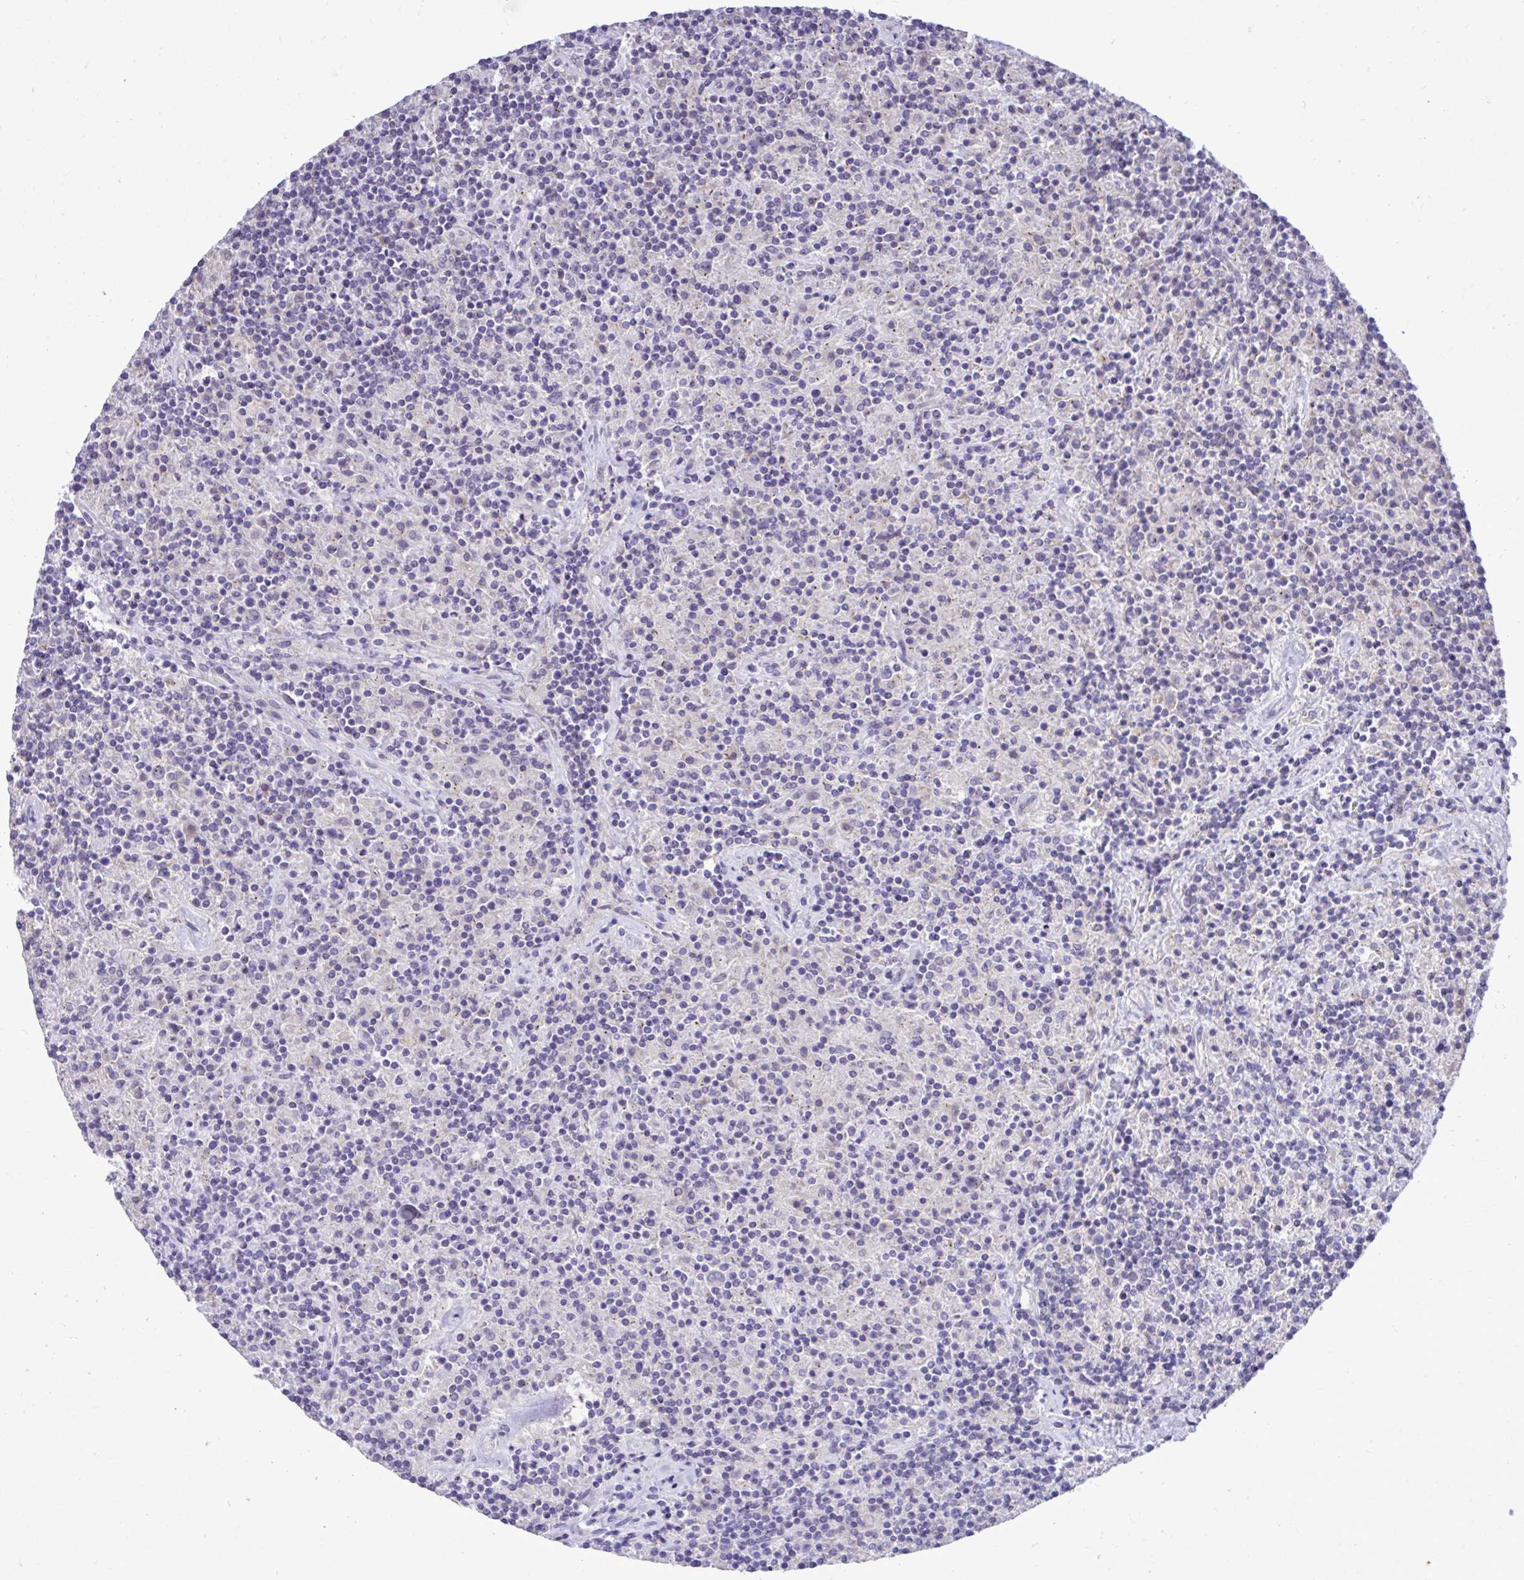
{"staining": {"intensity": "negative", "quantity": "none", "location": "none"}, "tissue": "lymphoma", "cell_type": "Tumor cells", "image_type": "cancer", "snomed": [{"axis": "morphology", "description": "Hodgkin's disease, NOS"}, {"axis": "topography", "description": "Lymph node"}], "caption": "A high-resolution image shows IHC staining of lymphoma, which displays no significant staining in tumor cells.", "gene": "CEACAM18", "patient": {"sex": "male", "age": 70}}